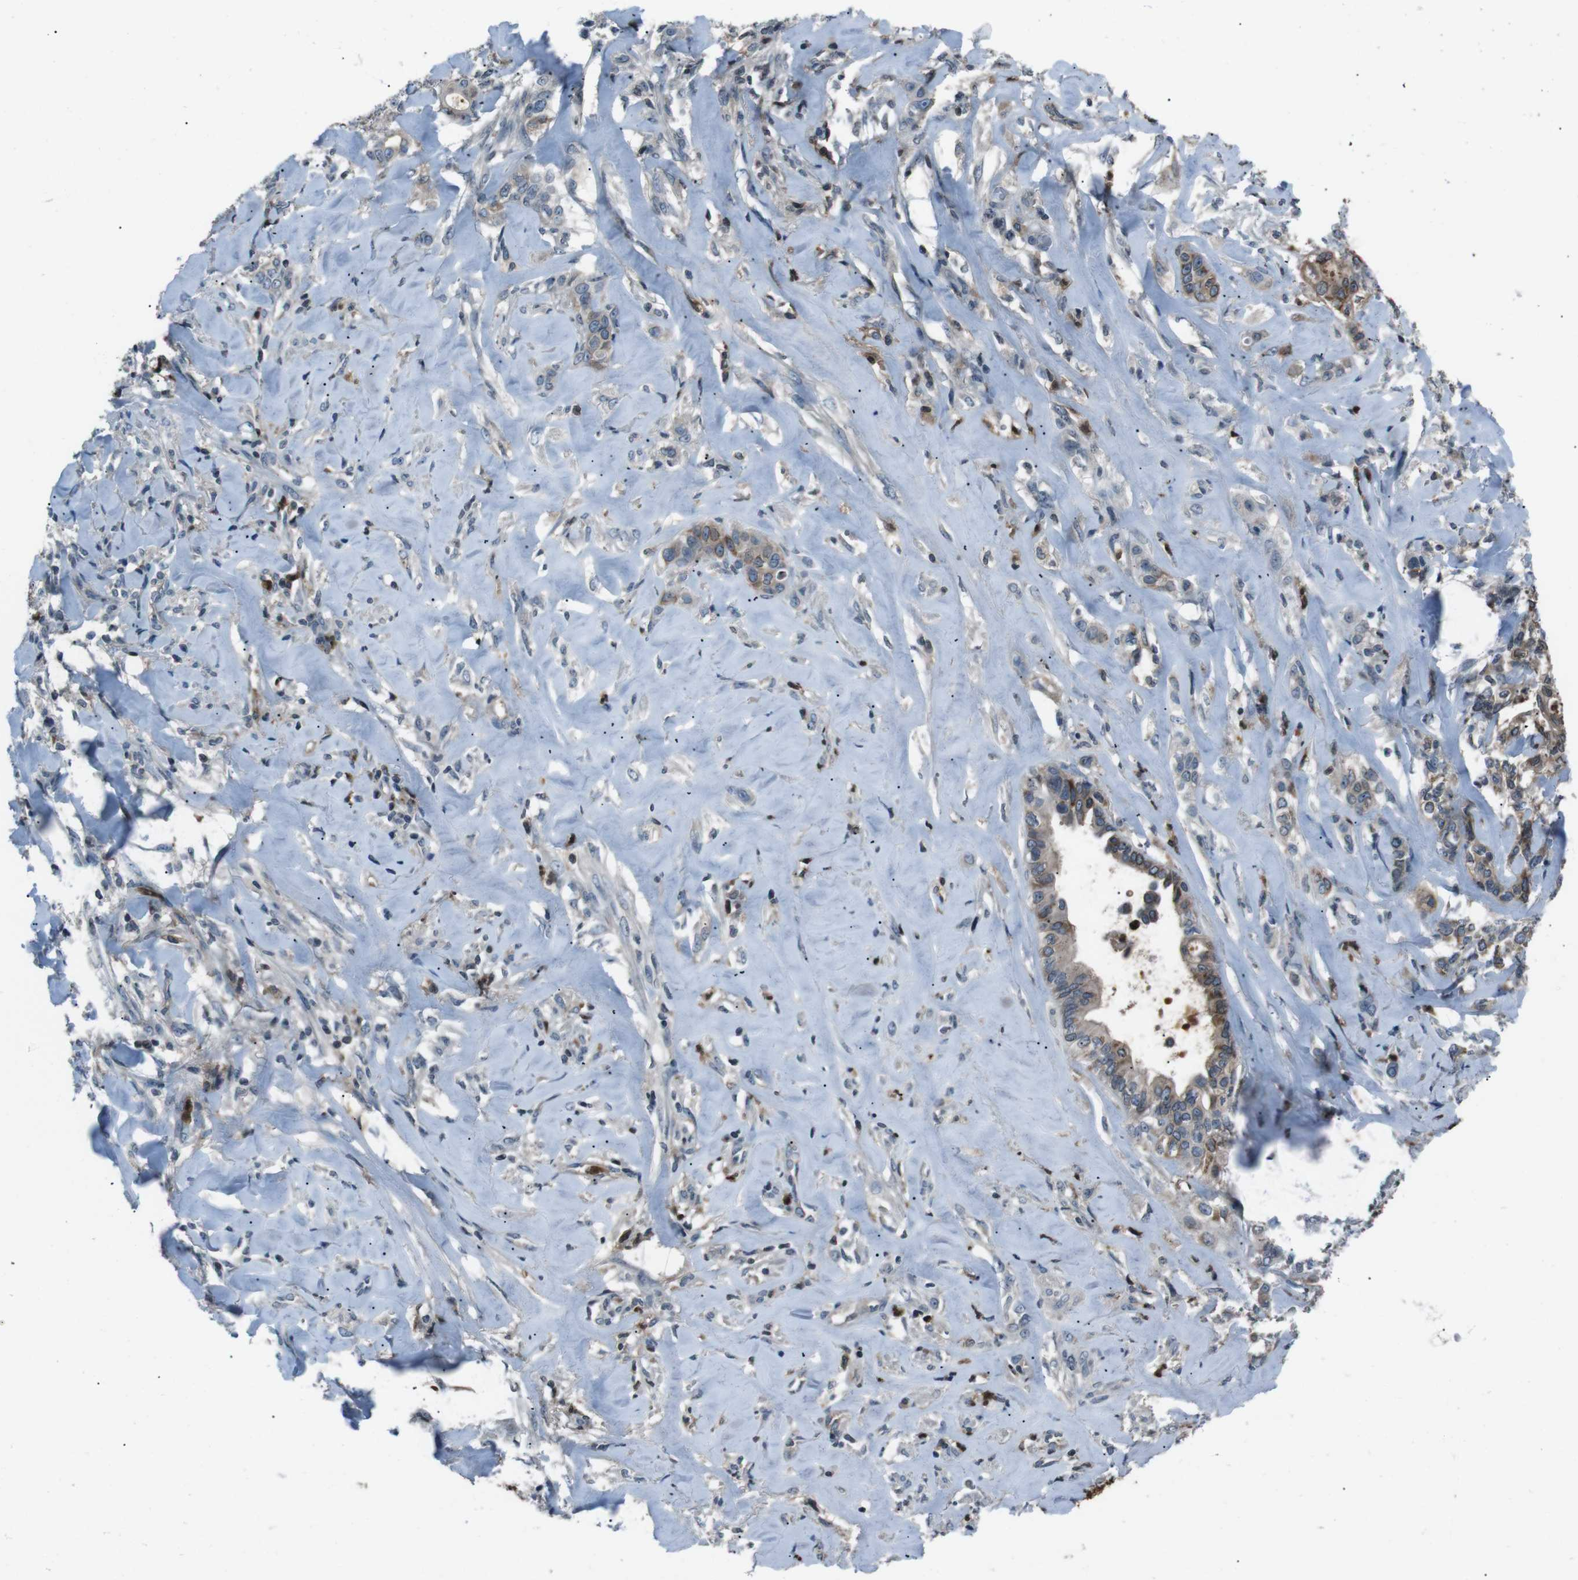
{"staining": {"intensity": "weak", "quantity": ">75%", "location": "cytoplasmic/membranous"}, "tissue": "liver cancer", "cell_type": "Tumor cells", "image_type": "cancer", "snomed": [{"axis": "morphology", "description": "Cholangiocarcinoma"}, {"axis": "topography", "description": "Liver"}], "caption": "Tumor cells reveal low levels of weak cytoplasmic/membranous positivity in approximately >75% of cells in liver cholangiocarcinoma.", "gene": "UGT1A6", "patient": {"sex": "female", "age": 67}}